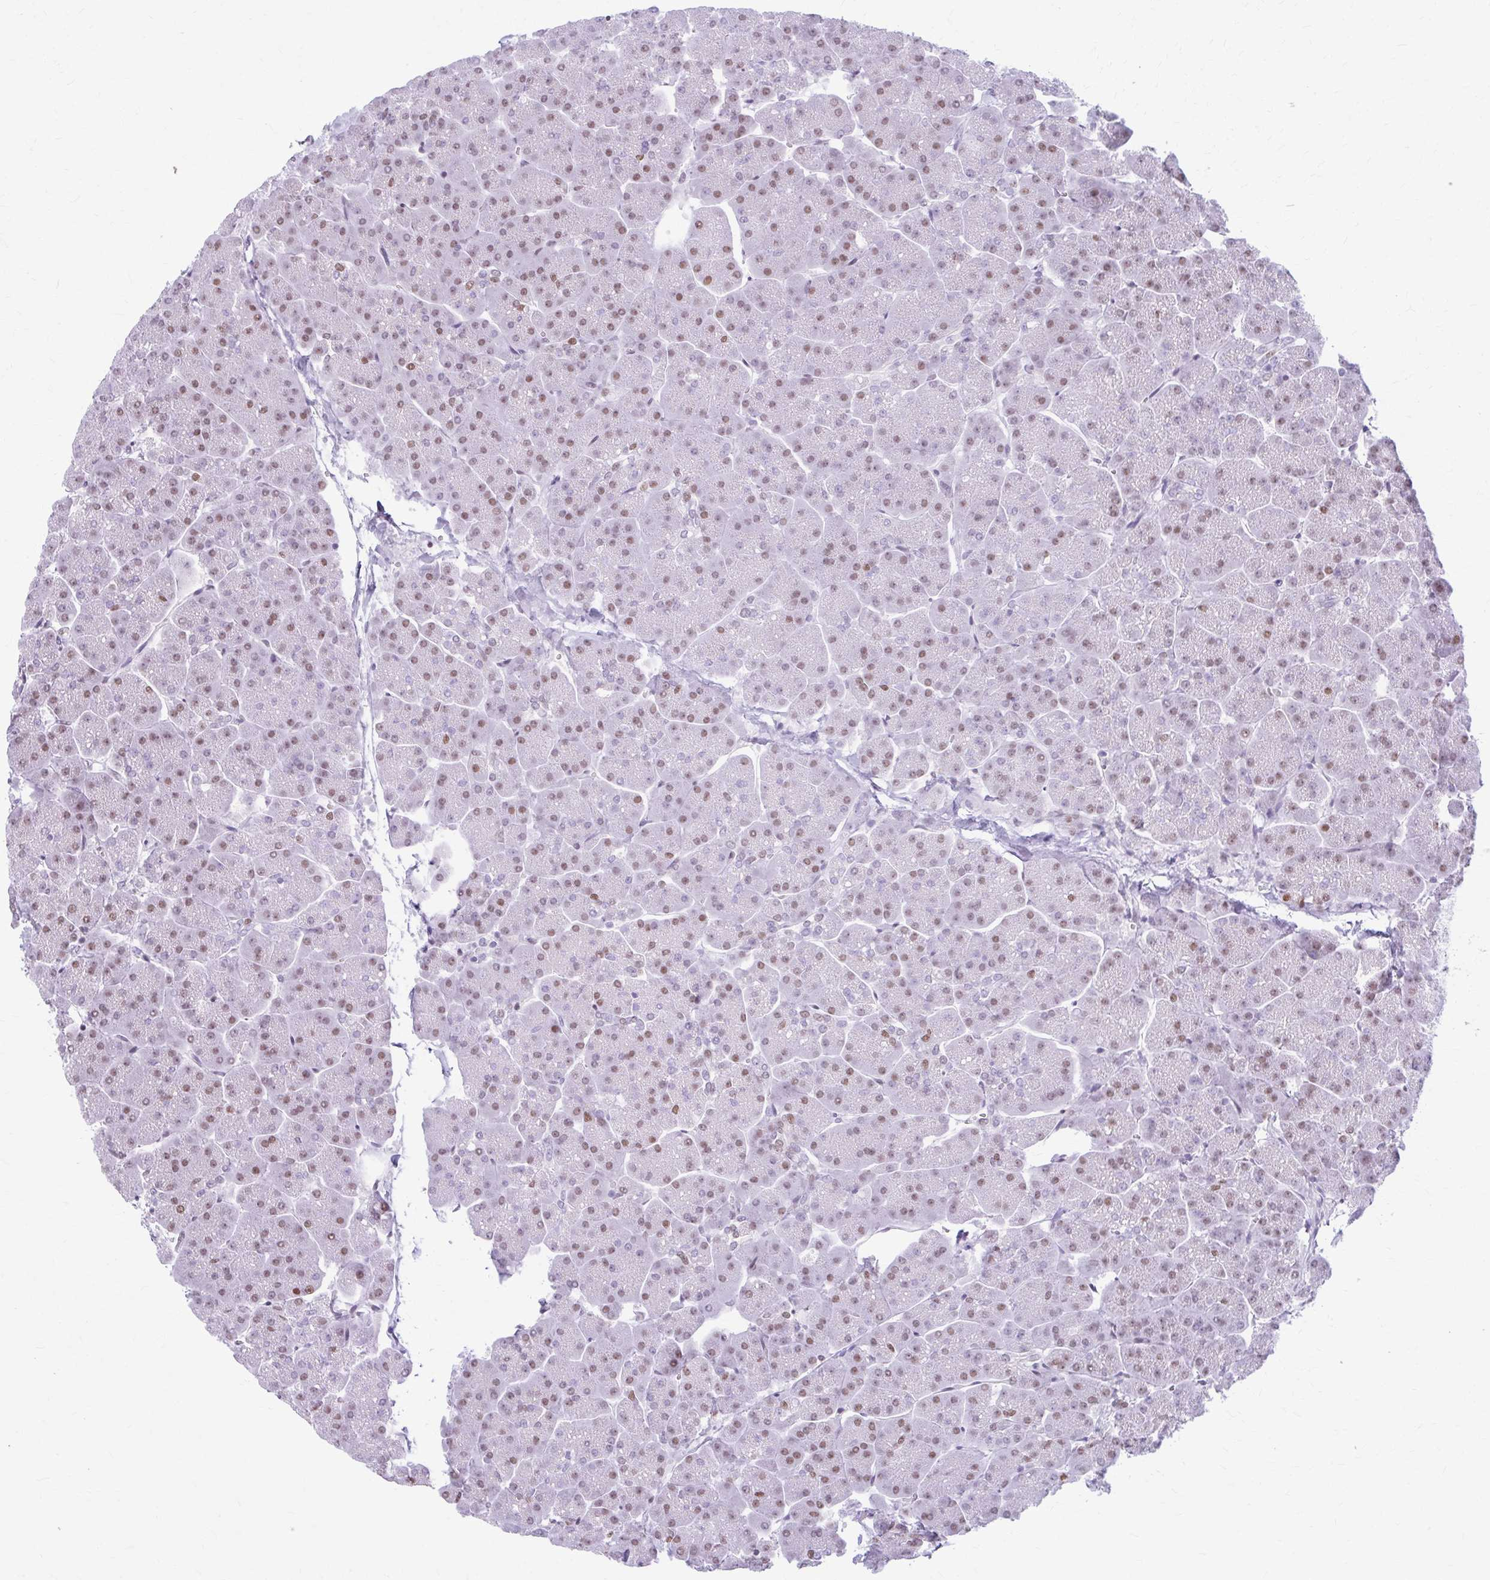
{"staining": {"intensity": "moderate", "quantity": ">75%", "location": "nuclear"}, "tissue": "pancreas", "cell_type": "Exocrine glandular cells", "image_type": "normal", "snomed": [{"axis": "morphology", "description": "Normal tissue, NOS"}, {"axis": "topography", "description": "Pancreas"}, {"axis": "topography", "description": "Peripheral nerve tissue"}], "caption": "Immunohistochemistry micrograph of benign pancreas stained for a protein (brown), which displays medium levels of moderate nuclear staining in about >75% of exocrine glandular cells.", "gene": "PABIR1", "patient": {"sex": "male", "age": 54}}